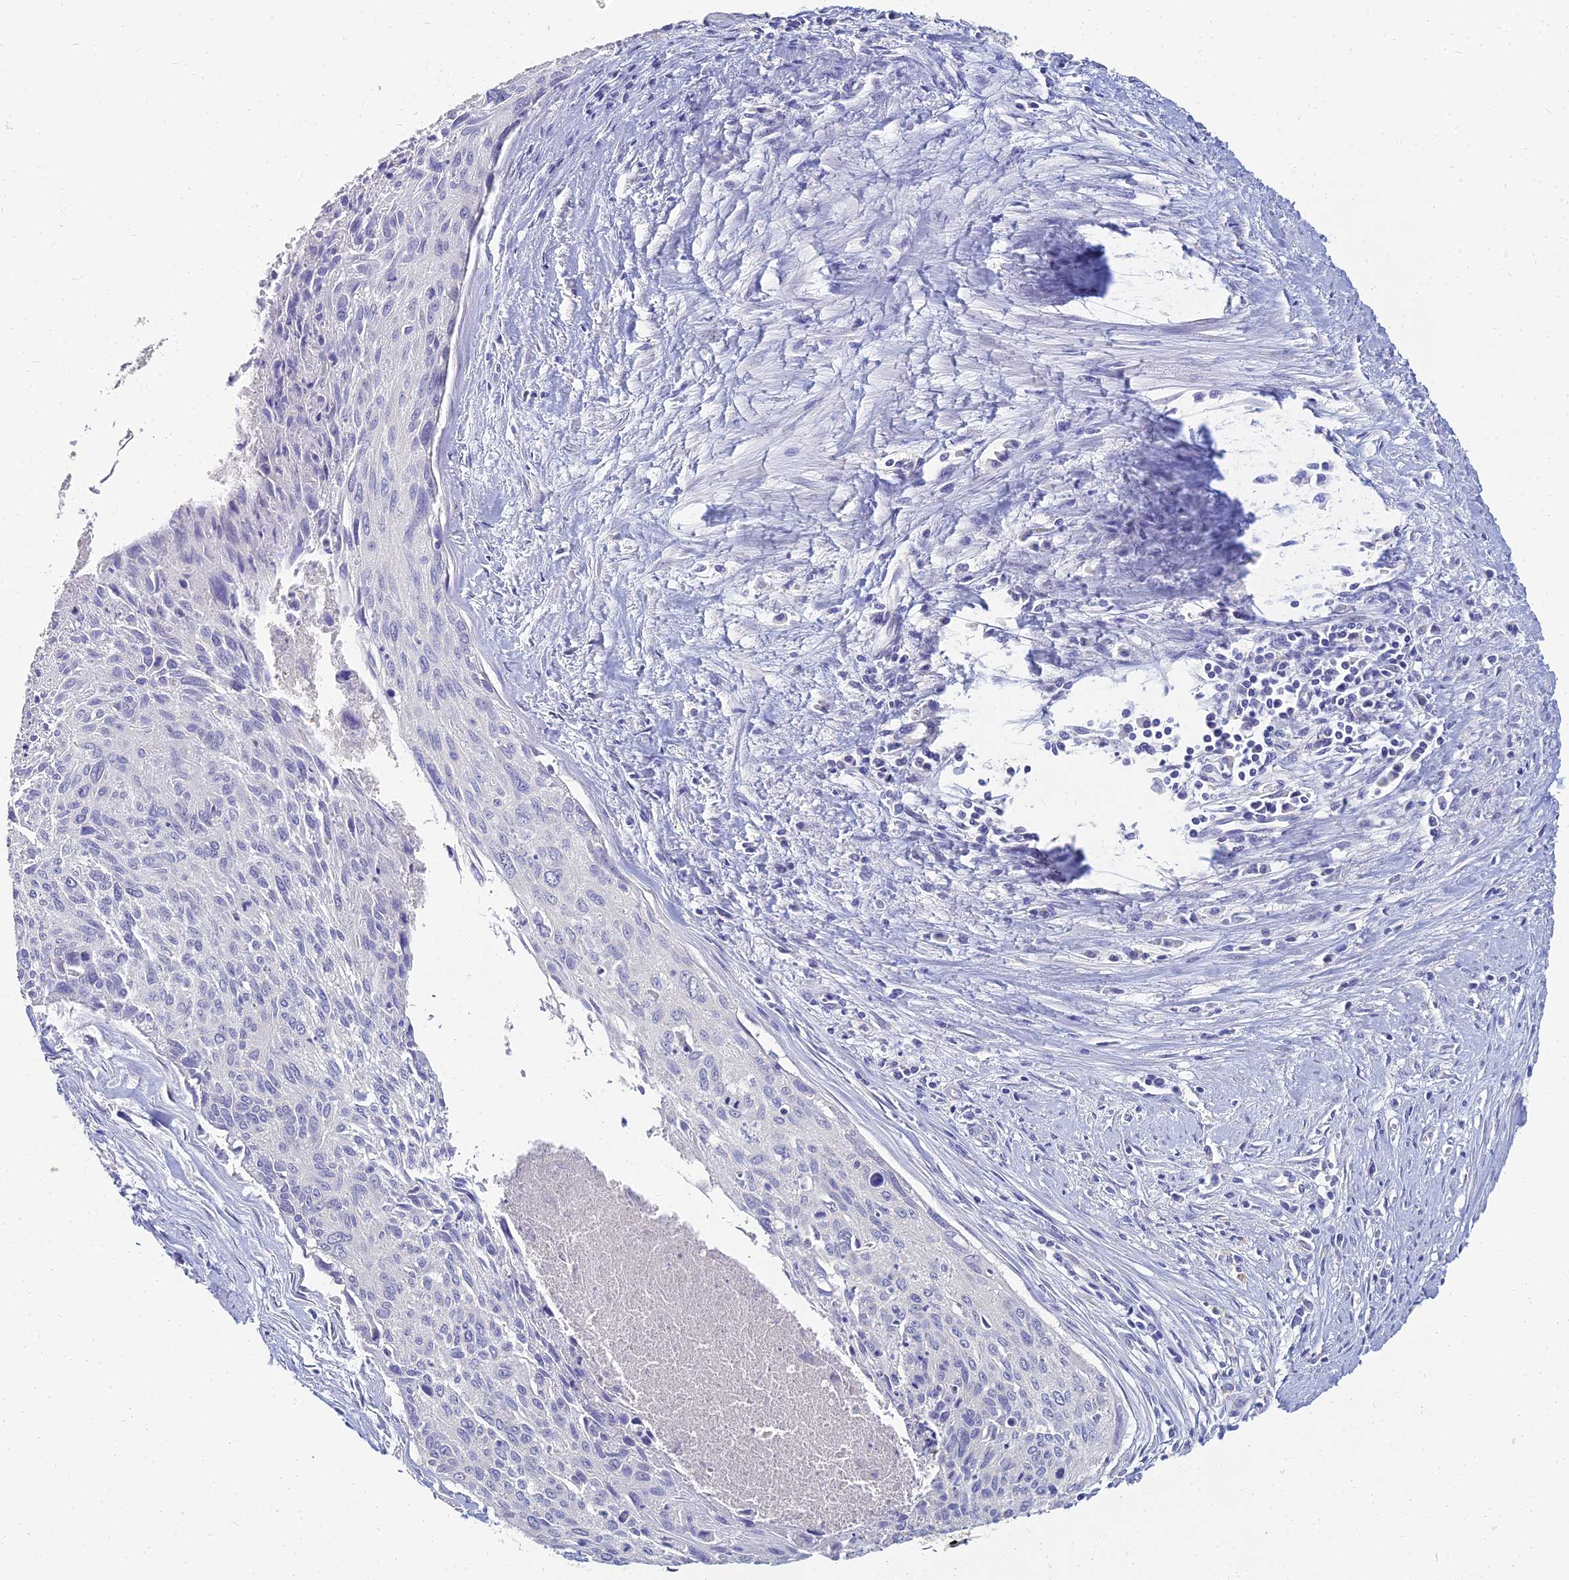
{"staining": {"intensity": "negative", "quantity": "none", "location": "none"}, "tissue": "cervical cancer", "cell_type": "Tumor cells", "image_type": "cancer", "snomed": [{"axis": "morphology", "description": "Squamous cell carcinoma, NOS"}, {"axis": "topography", "description": "Cervix"}], "caption": "Immunohistochemistry (IHC) histopathology image of neoplastic tissue: squamous cell carcinoma (cervical) stained with DAB (3,3'-diaminobenzidine) displays no significant protein staining in tumor cells.", "gene": "NPY", "patient": {"sex": "female", "age": 55}}